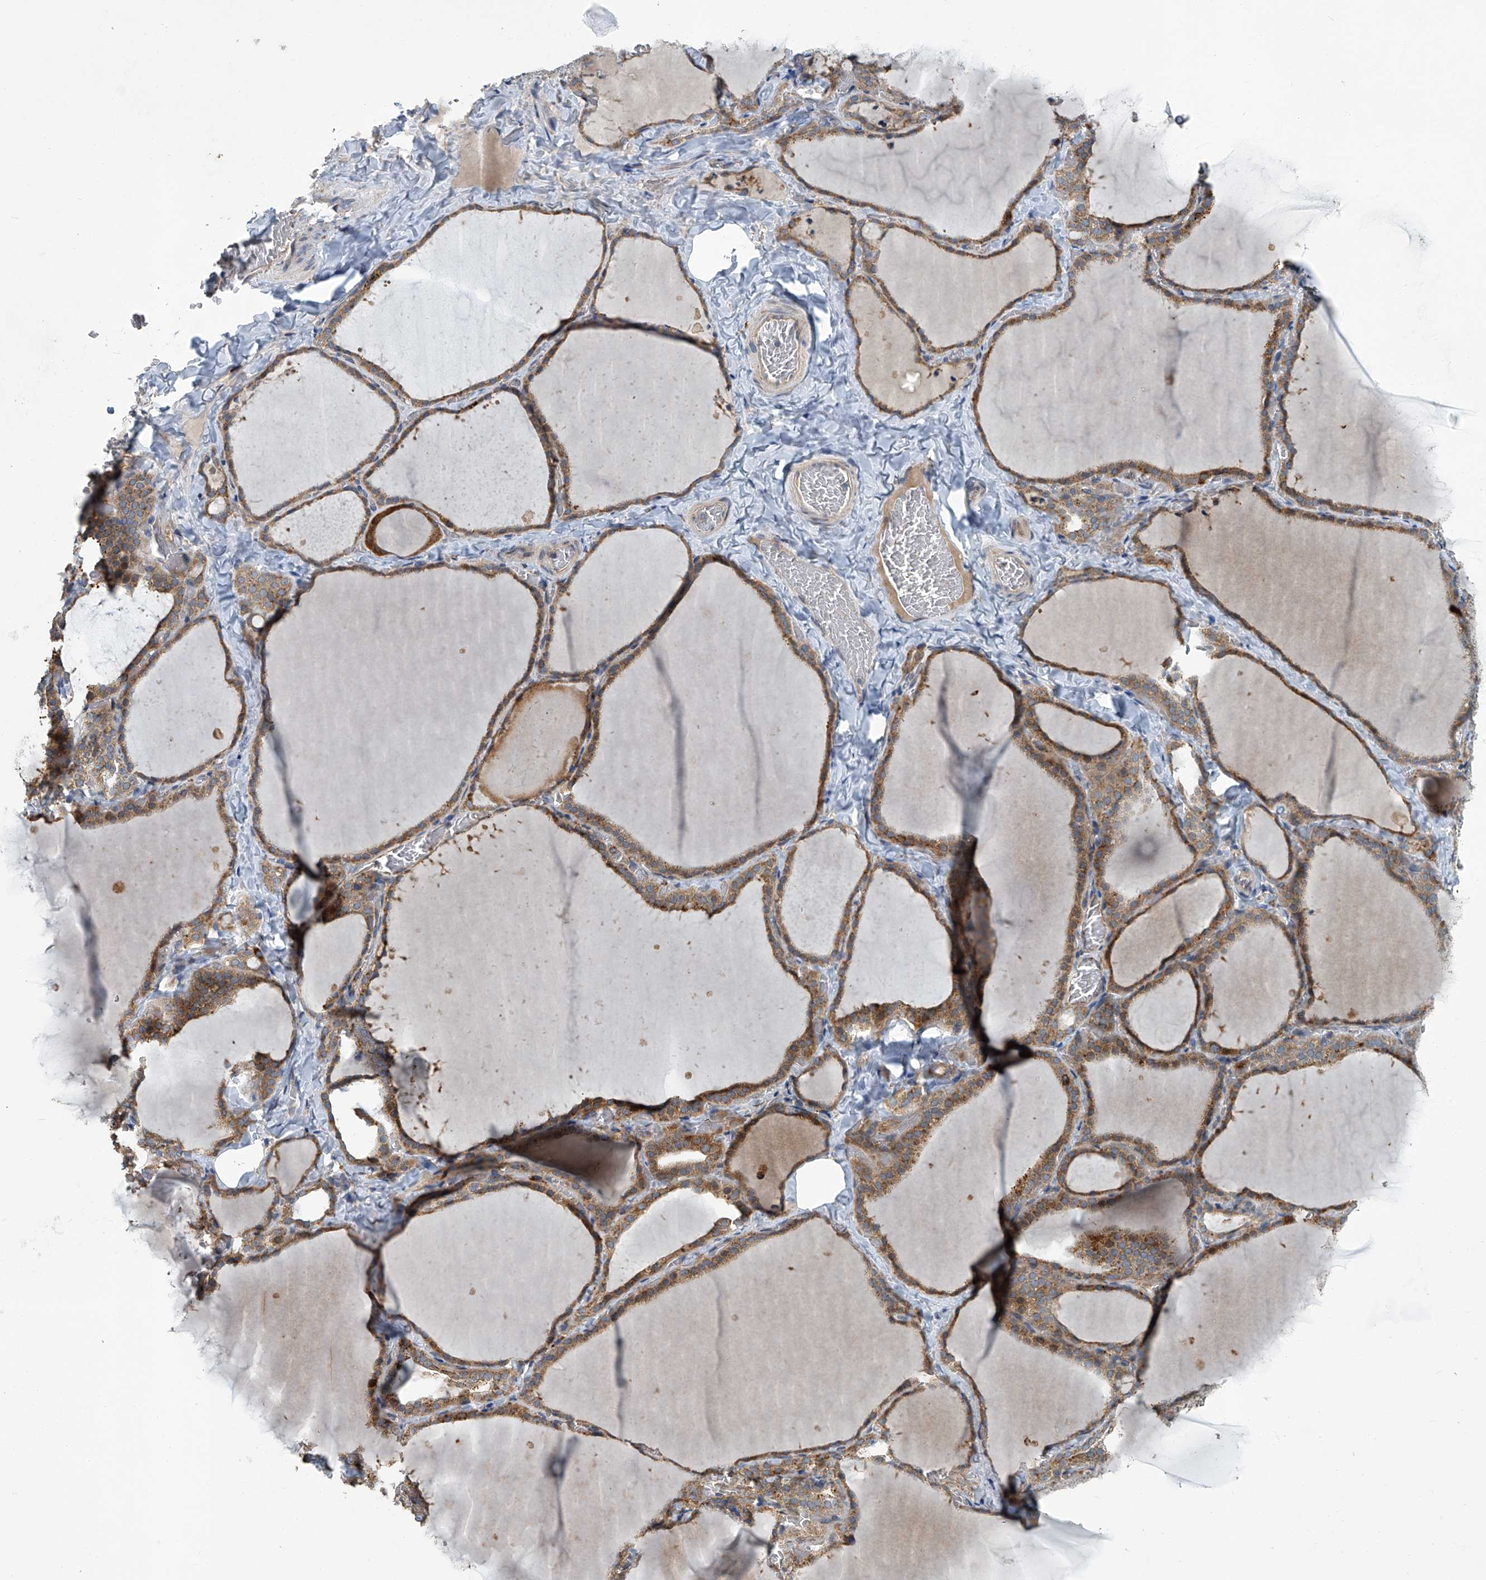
{"staining": {"intensity": "moderate", "quantity": "25%-75%", "location": "cytoplasmic/membranous"}, "tissue": "thyroid gland", "cell_type": "Glandular cells", "image_type": "normal", "snomed": [{"axis": "morphology", "description": "Normal tissue, NOS"}, {"axis": "topography", "description": "Thyroid gland"}], "caption": "Protein analysis of benign thyroid gland exhibits moderate cytoplasmic/membranous expression in about 25%-75% of glandular cells.", "gene": "FAM167A", "patient": {"sex": "female", "age": 22}}